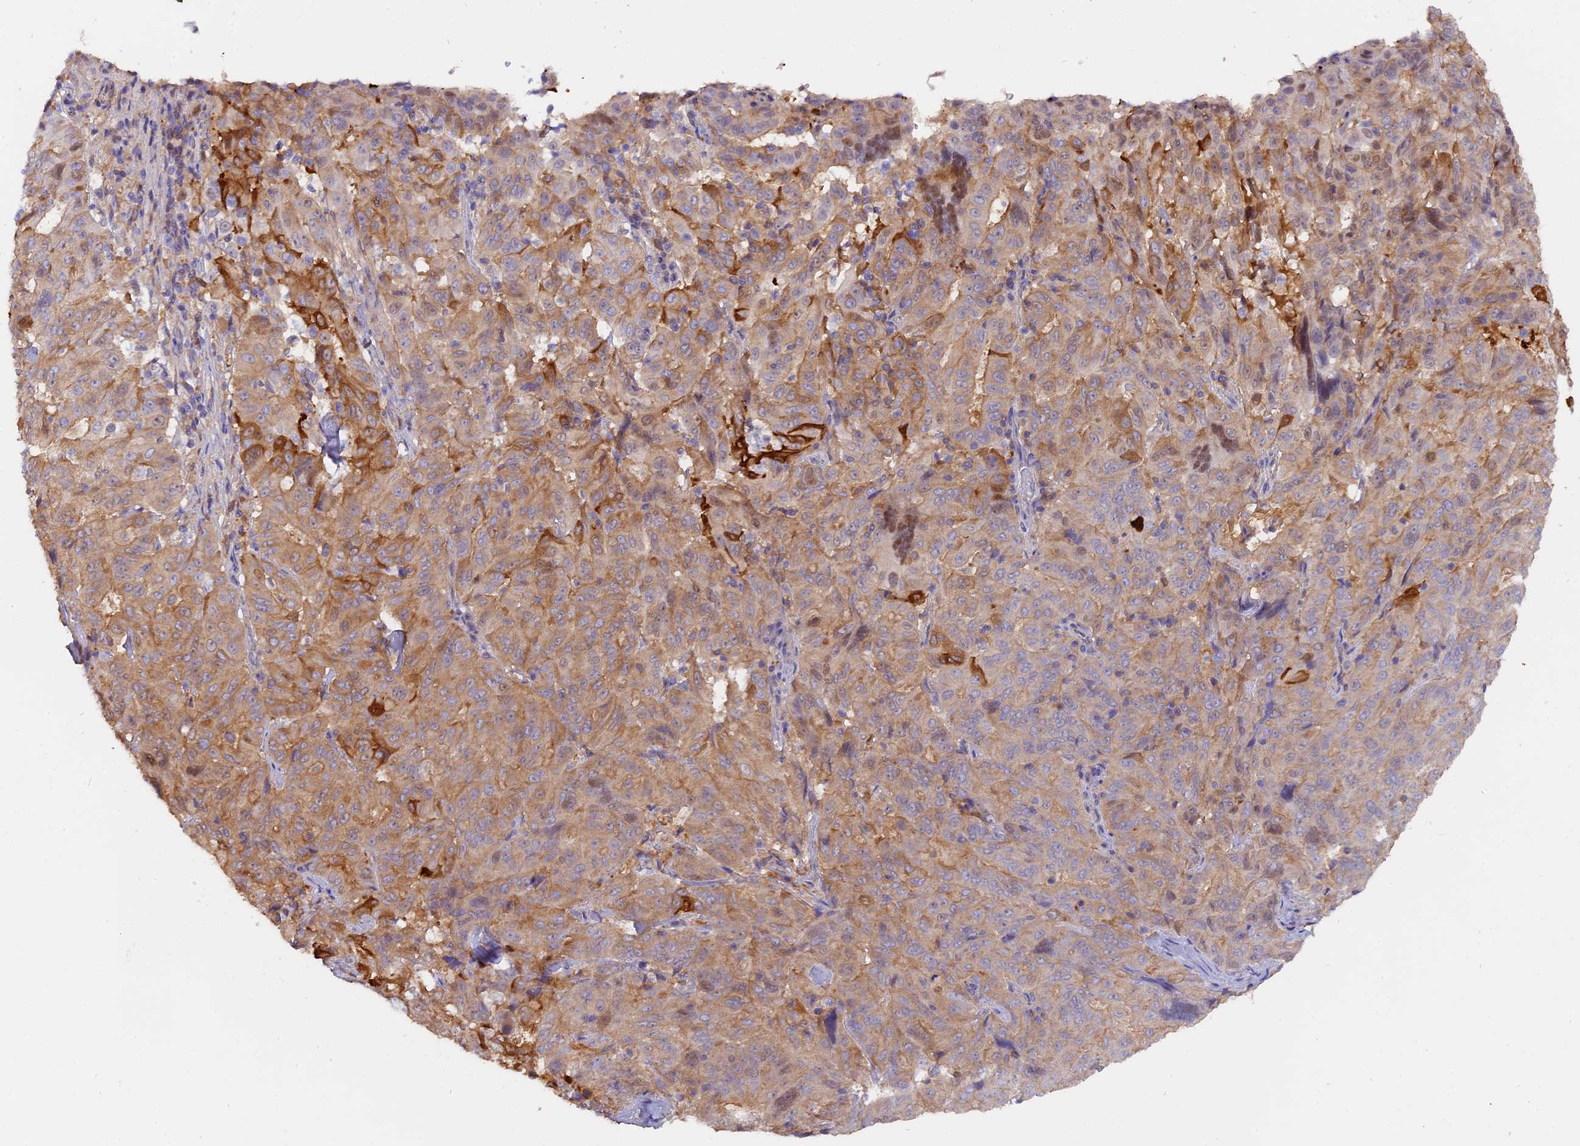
{"staining": {"intensity": "moderate", "quantity": "25%-75%", "location": "cytoplasmic/membranous"}, "tissue": "pancreatic cancer", "cell_type": "Tumor cells", "image_type": "cancer", "snomed": [{"axis": "morphology", "description": "Adenocarcinoma, NOS"}, {"axis": "topography", "description": "Pancreas"}], "caption": "Pancreatic adenocarcinoma tissue exhibits moderate cytoplasmic/membranous staining in approximately 25%-75% of tumor cells", "gene": "FAM118B", "patient": {"sex": "male", "age": 63}}